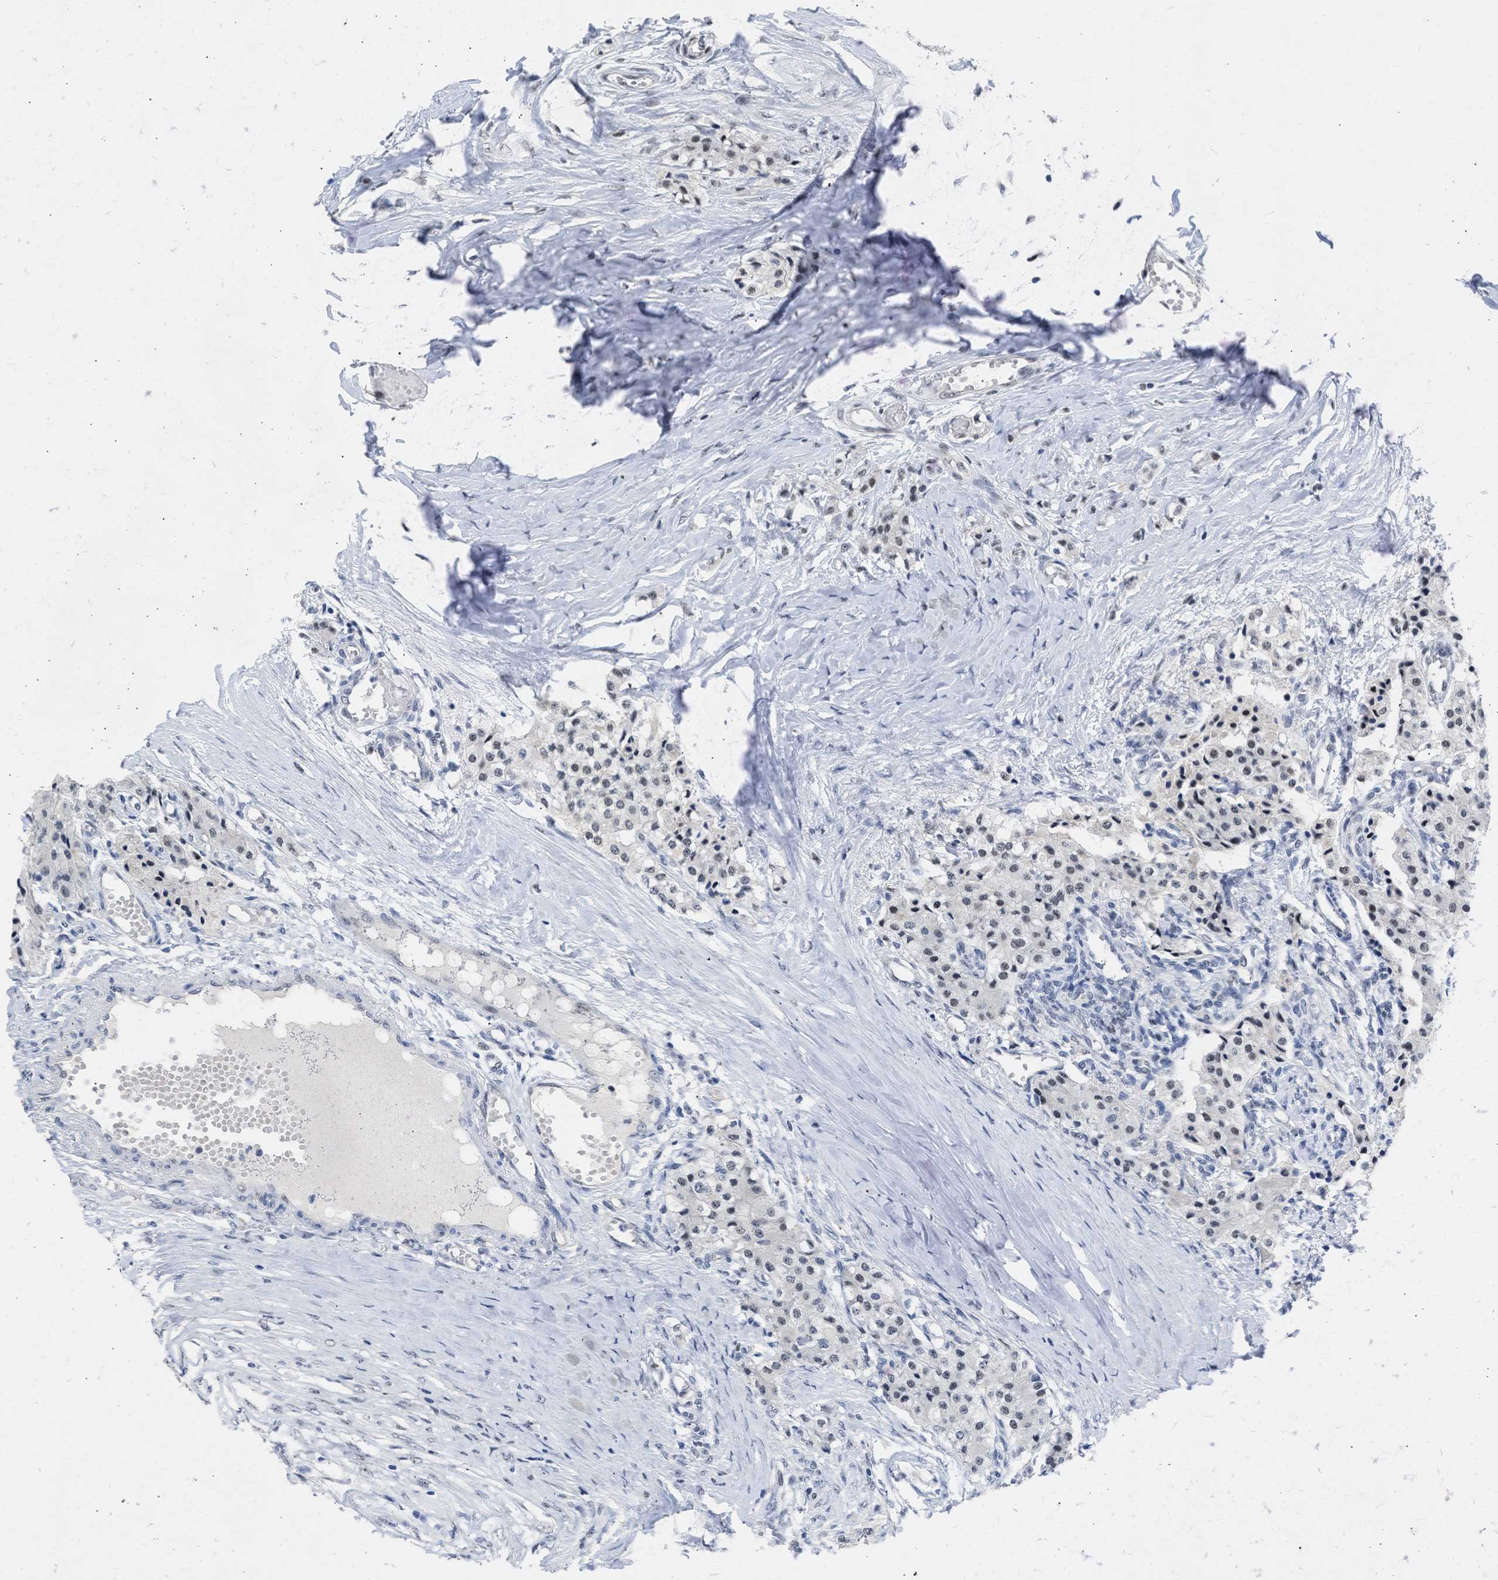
{"staining": {"intensity": "weak", "quantity": ">75%", "location": "nuclear"}, "tissue": "carcinoid", "cell_type": "Tumor cells", "image_type": "cancer", "snomed": [{"axis": "morphology", "description": "Carcinoid, malignant, NOS"}, {"axis": "topography", "description": "Colon"}], "caption": "IHC (DAB) staining of human carcinoid (malignant) exhibits weak nuclear protein expression in about >75% of tumor cells. (IHC, brightfield microscopy, high magnification).", "gene": "DDX41", "patient": {"sex": "female", "age": 52}}